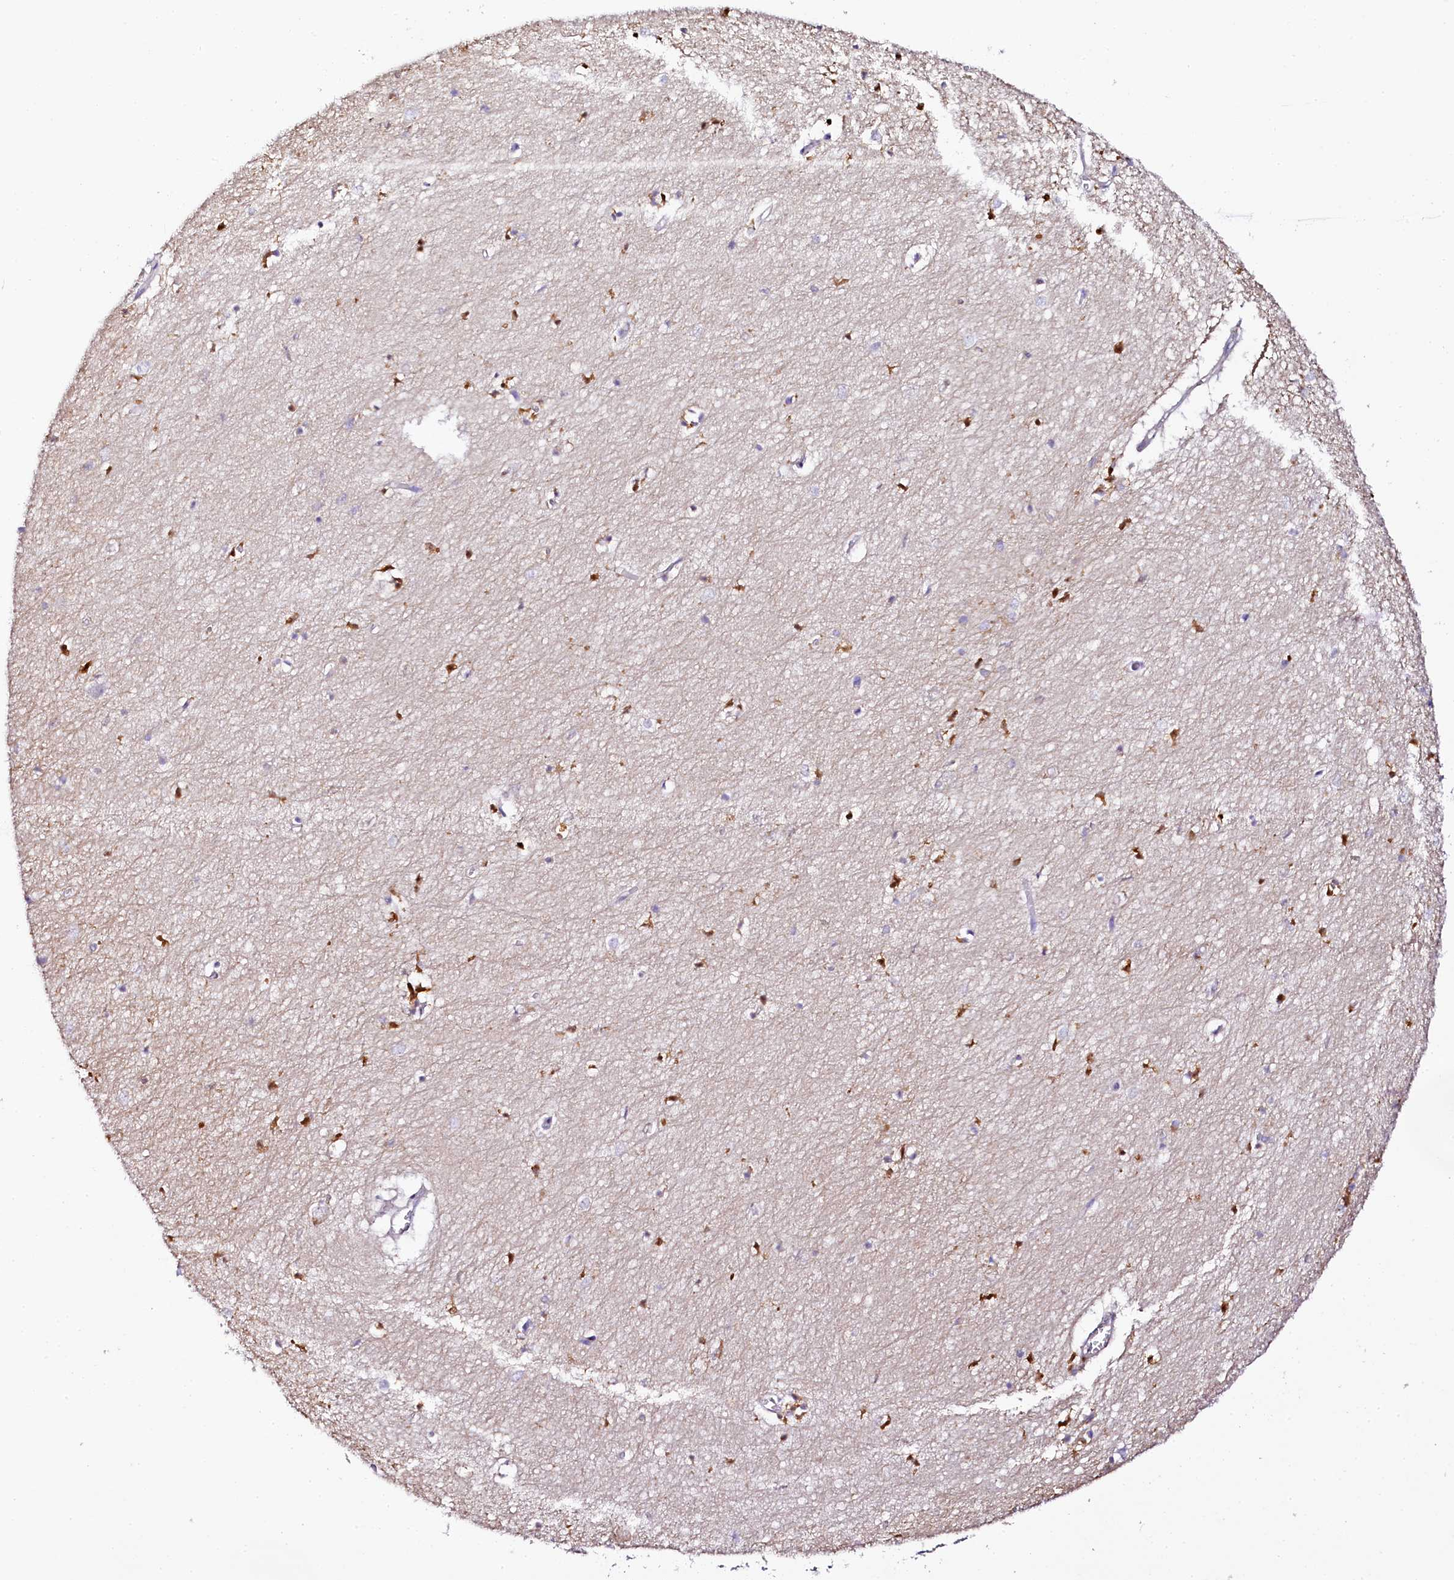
{"staining": {"intensity": "negative", "quantity": "none", "location": "none"}, "tissue": "hippocampus", "cell_type": "Glial cells", "image_type": "normal", "snomed": [{"axis": "morphology", "description": "Normal tissue, NOS"}, {"axis": "topography", "description": "Hippocampus"}], "caption": "Immunohistochemistry of benign human hippocampus displays no positivity in glial cells.", "gene": "NAA16", "patient": {"sex": "female", "age": 64}}